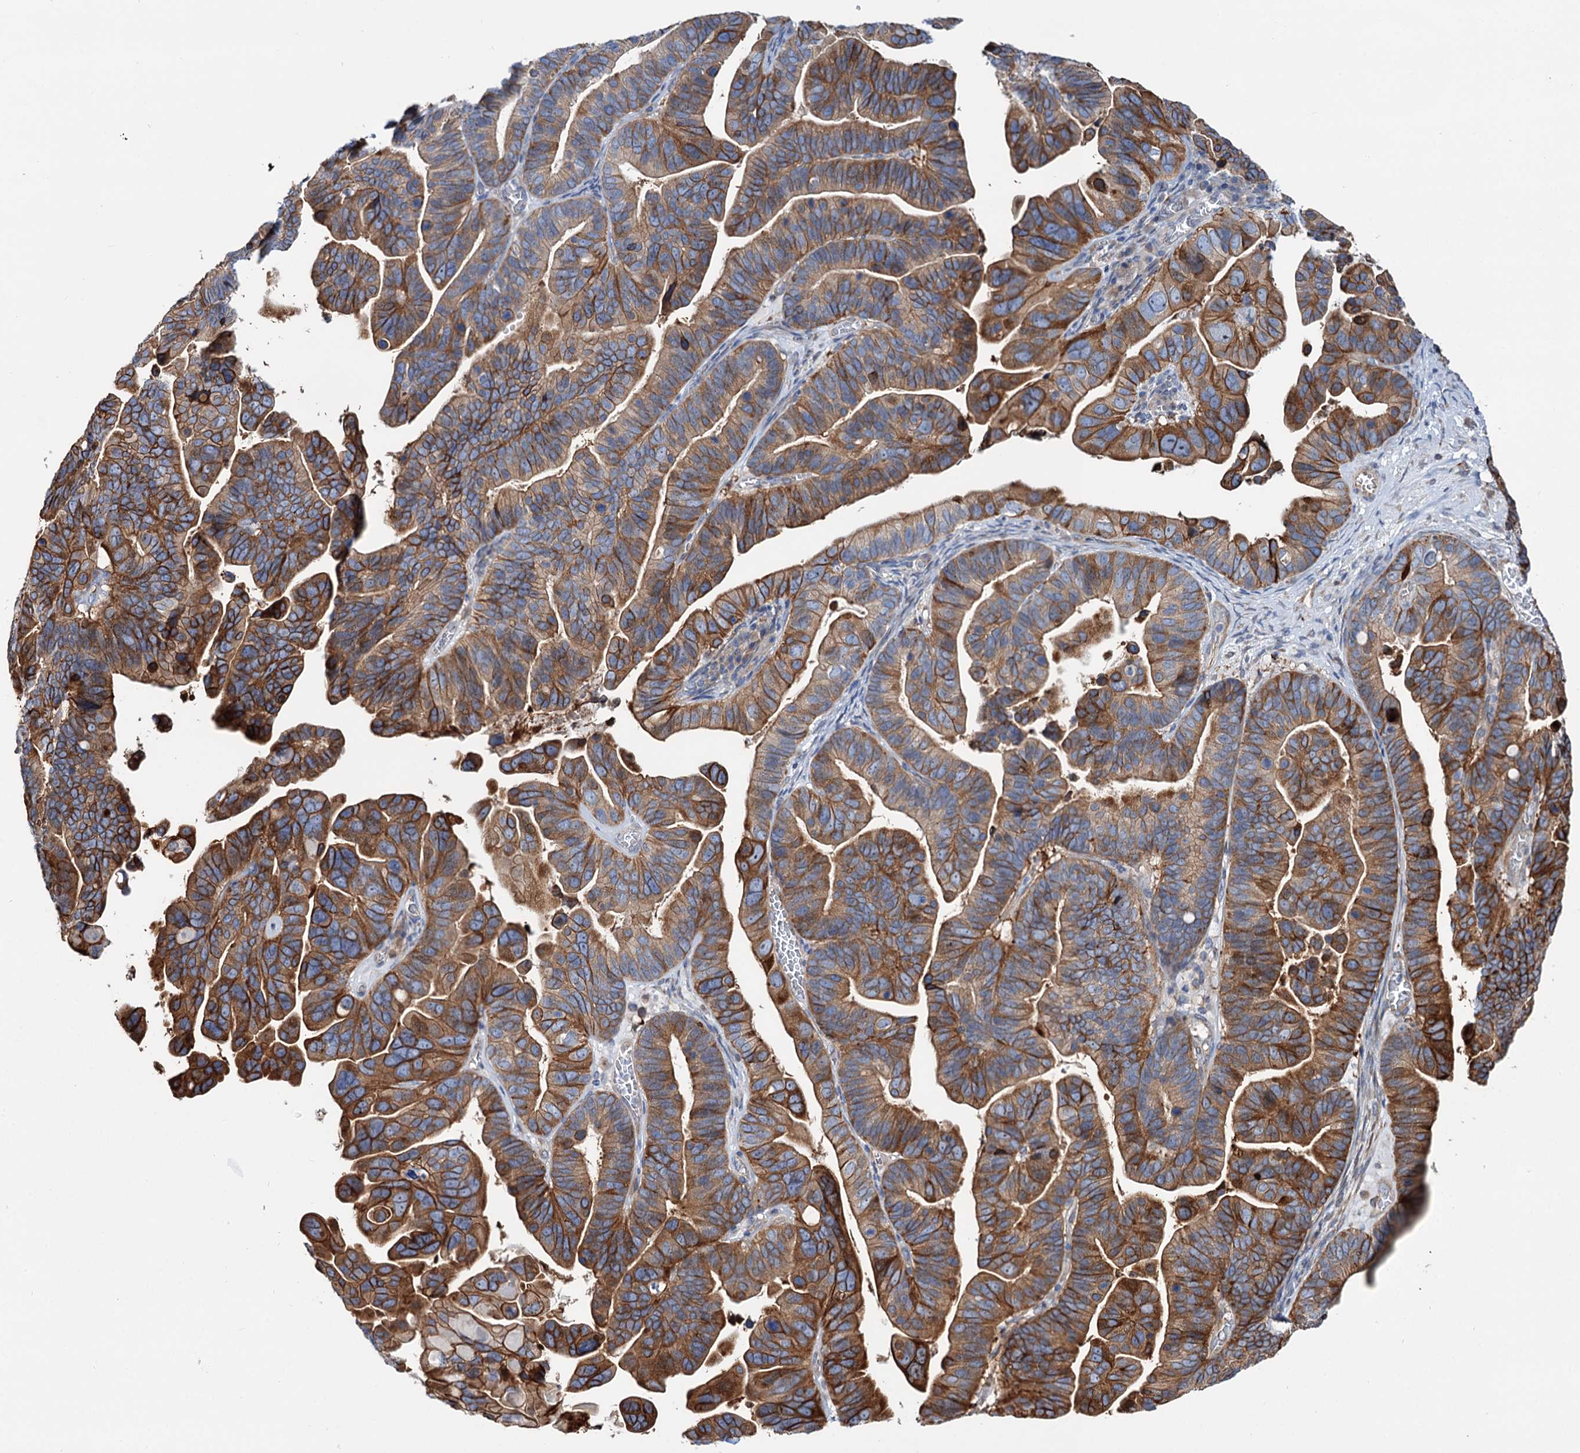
{"staining": {"intensity": "strong", "quantity": ">75%", "location": "cytoplasmic/membranous"}, "tissue": "ovarian cancer", "cell_type": "Tumor cells", "image_type": "cancer", "snomed": [{"axis": "morphology", "description": "Cystadenocarcinoma, serous, NOS"}, {"axis": "topography", "description": "Ovary"}], "caption": "IHC (DAB) staining of human ovarian cancer (serous cystadenocarcinoma) demonstrates strong cytoplasmic/membranous protein expression in about >75% of tumor cells.", "gene": "PTDSS2", "patient": {"sex": "female", "age": 56}}